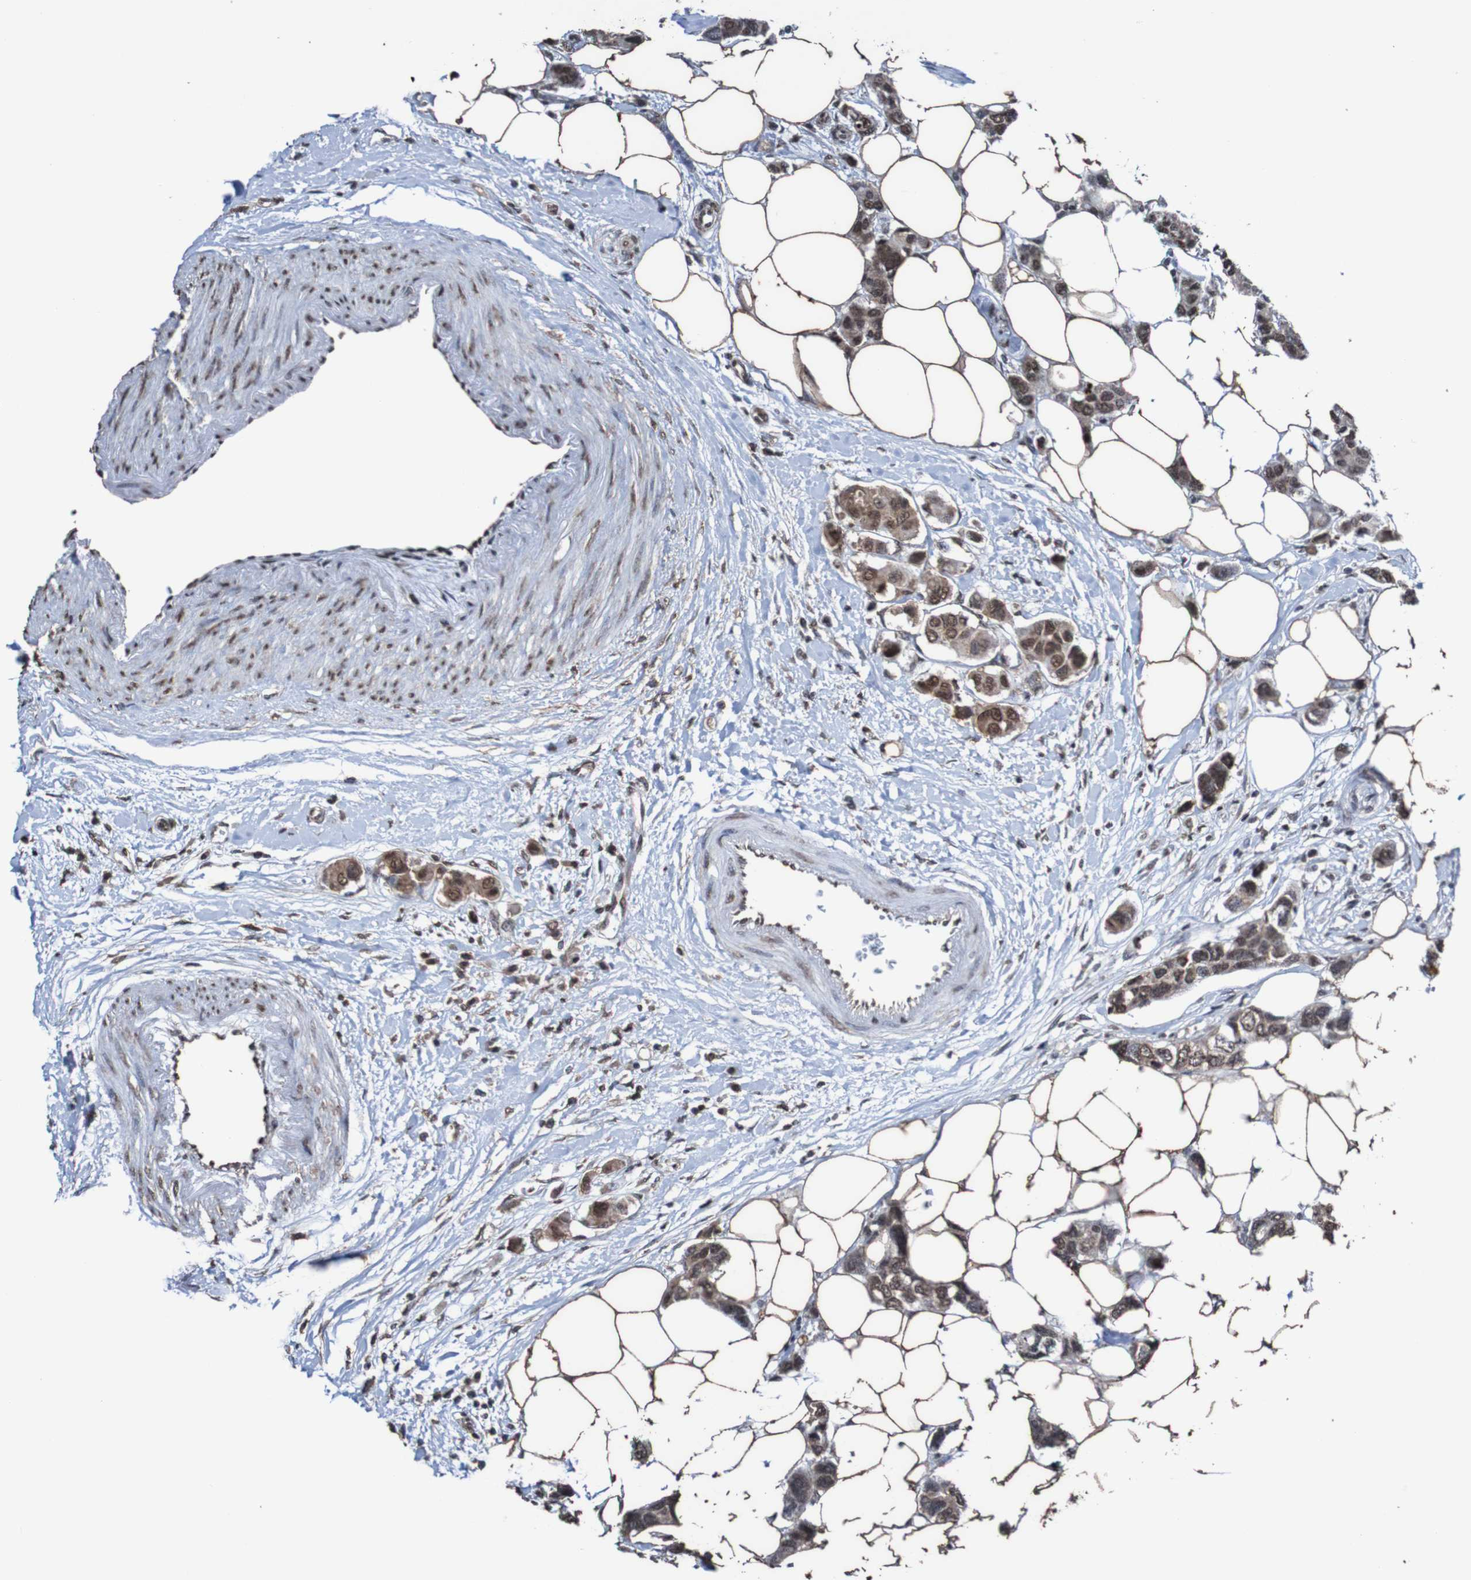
{"staining": {"intensity": "moderate", "quantity": ">75%", "location": "cytoplasmic/membranous,nuclear"}, "tissue": "breast cancer", "cell_type": "Tumor cells", "image_type": "cancer", "snomed": [{"axis": "morphology", "description": "Normal tissue, NOS"}, {"axis": "morphology", "description": "Duct carcinoma"}, {"axis": "topography", "description": "Breast"}], "caption": "A high-resolution micrograph shows immunohistochemistry (IHC) staining of breast invasive ductal carcinoma, which reveals moderate cytoplasmic/membranous and nuclear expression in about >75% of tumor cells.", "gene": "GFI1", "patient": {"sex": "female", "age": 50}}